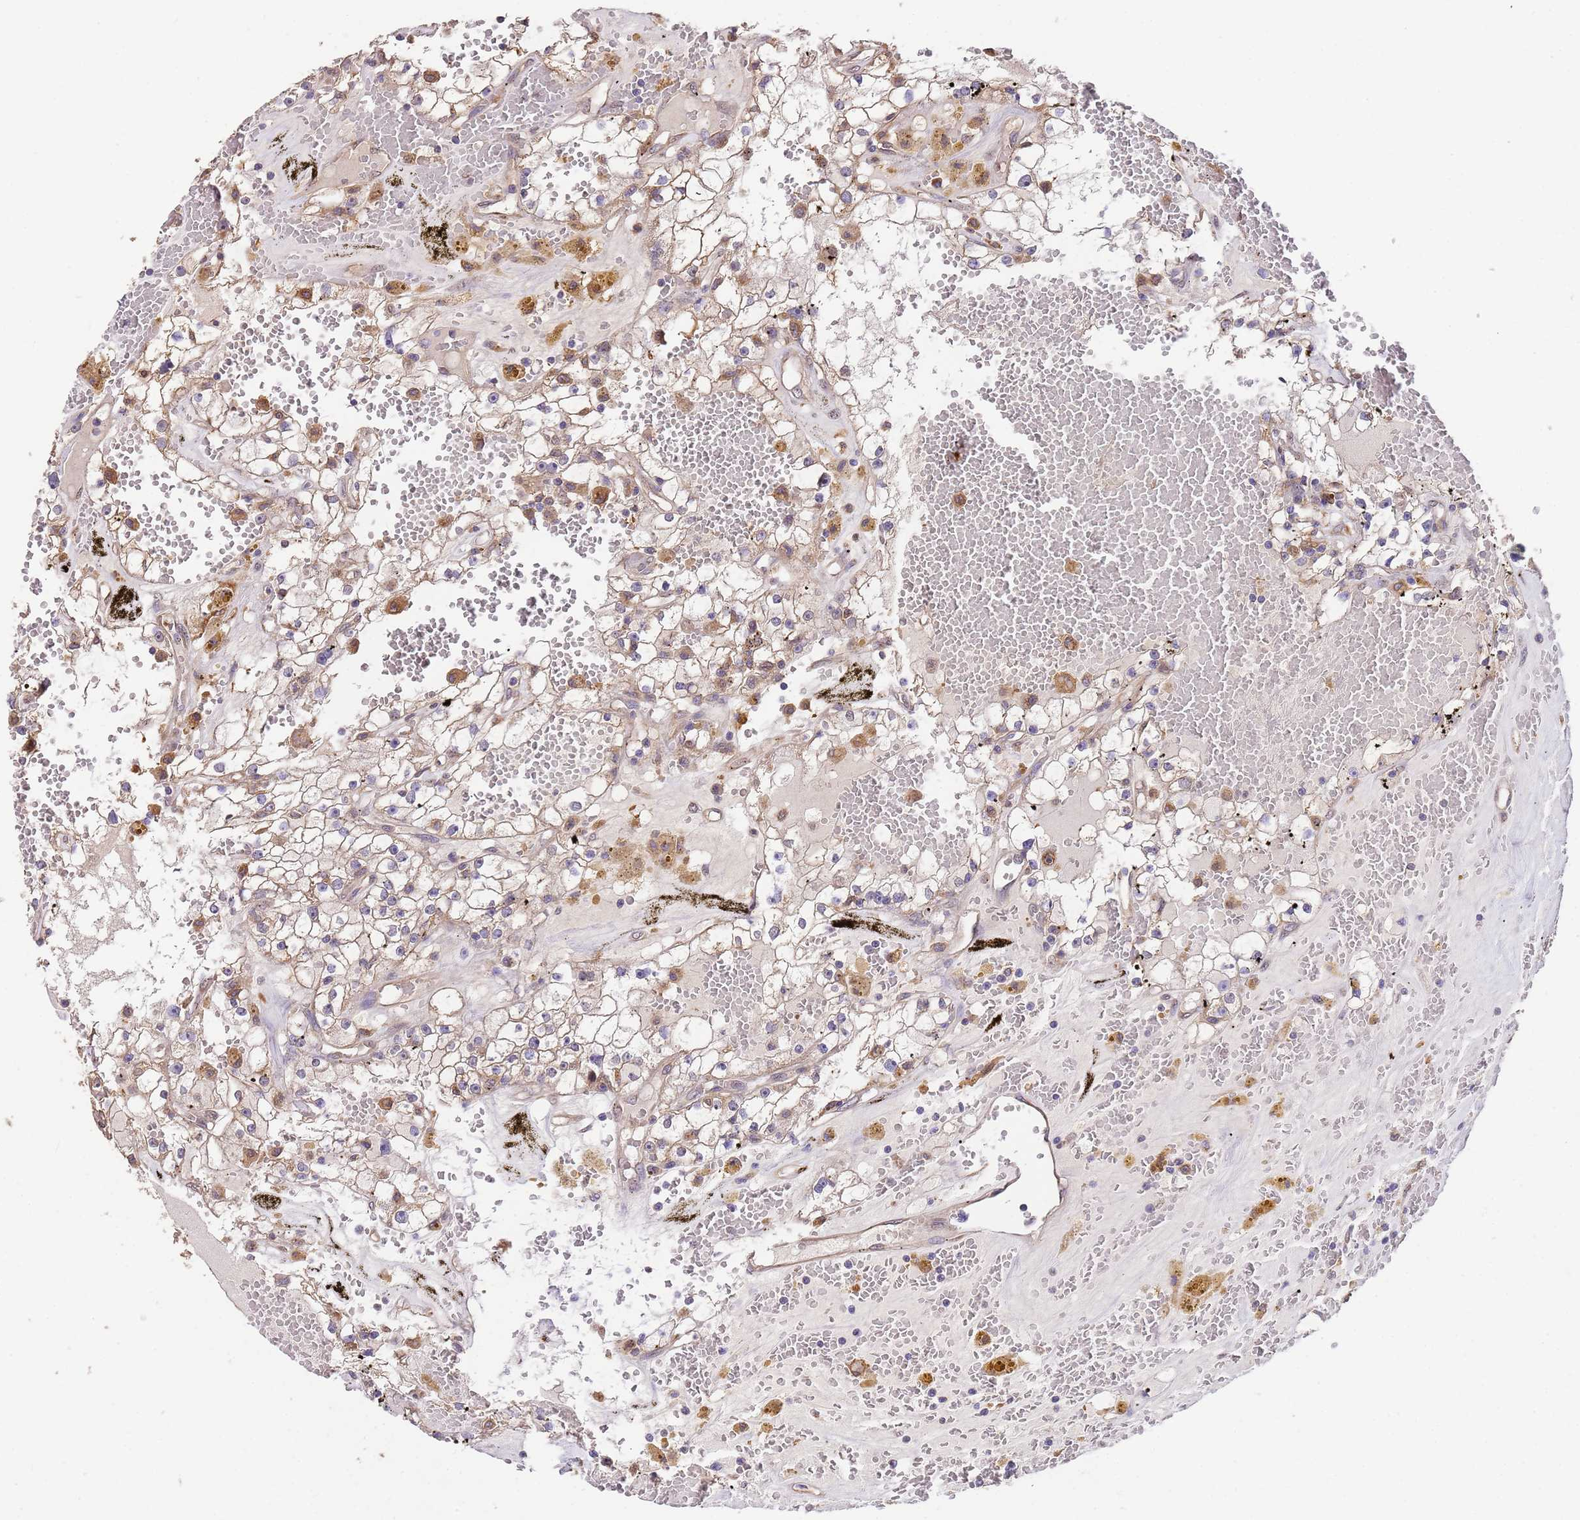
{"staining": {"intensity": "weak", "quantity": "25%-75%", "location": "cytoplasmic/membranous"}, "tissue": "renal cancer", "cell_type": "Tumor cells", "image_type": "cancer", "snomed": [{"axis": "morphology", "description": "Adenocarcinoma, NOS"}, {"axis": "topography", "description": "Kidney"}], "caption": "A high-resolution photomicrograph shows immunohistochemistry staining of renal cancer (adenocarcinoma), which demonstrates weak cytoplasmic/membranous positivity in approximately 25%-75% of tumor cells.", "gene": "NPHP1", "patient": {"sex": "male", "age": 56}}